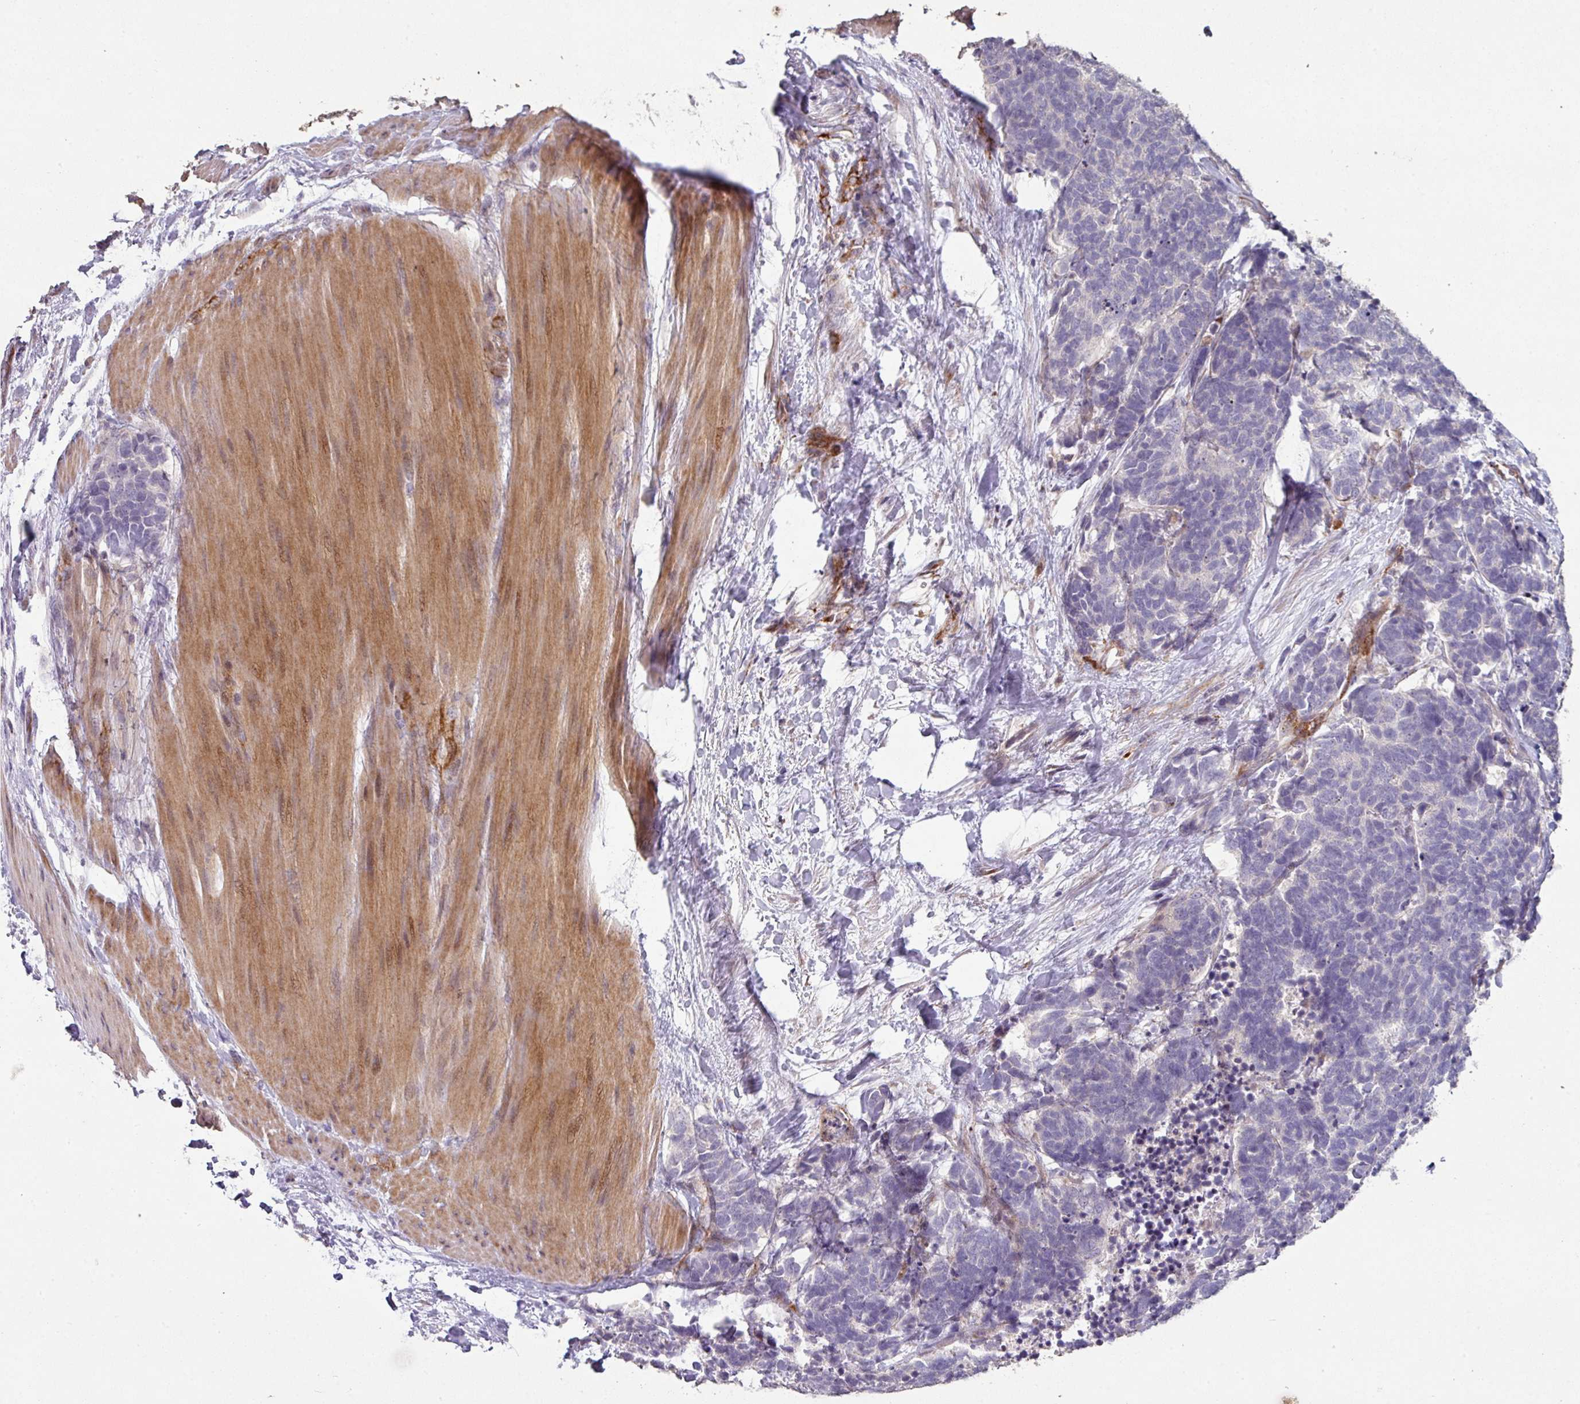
{"staining": {"intensity": "negative", "quantity": "none", "location": "none"}, "tissue": "carcinoid", "cell_type": "Tumor cells", "image_type": "cancer", "snomed": [{"axis": "morphology", "description": "Carcinoma, NOS"}, {"axis": "morphology", "description": "Carcinoid, malignant, NOS"}, {"axis": "topography", "description": "Urinary bladder"}], "caption": "IHC of carcinoid exhibits no expression in tumor cells.", "gene": "RPL23A", "patient": {"sex": "male", "age": 57}}